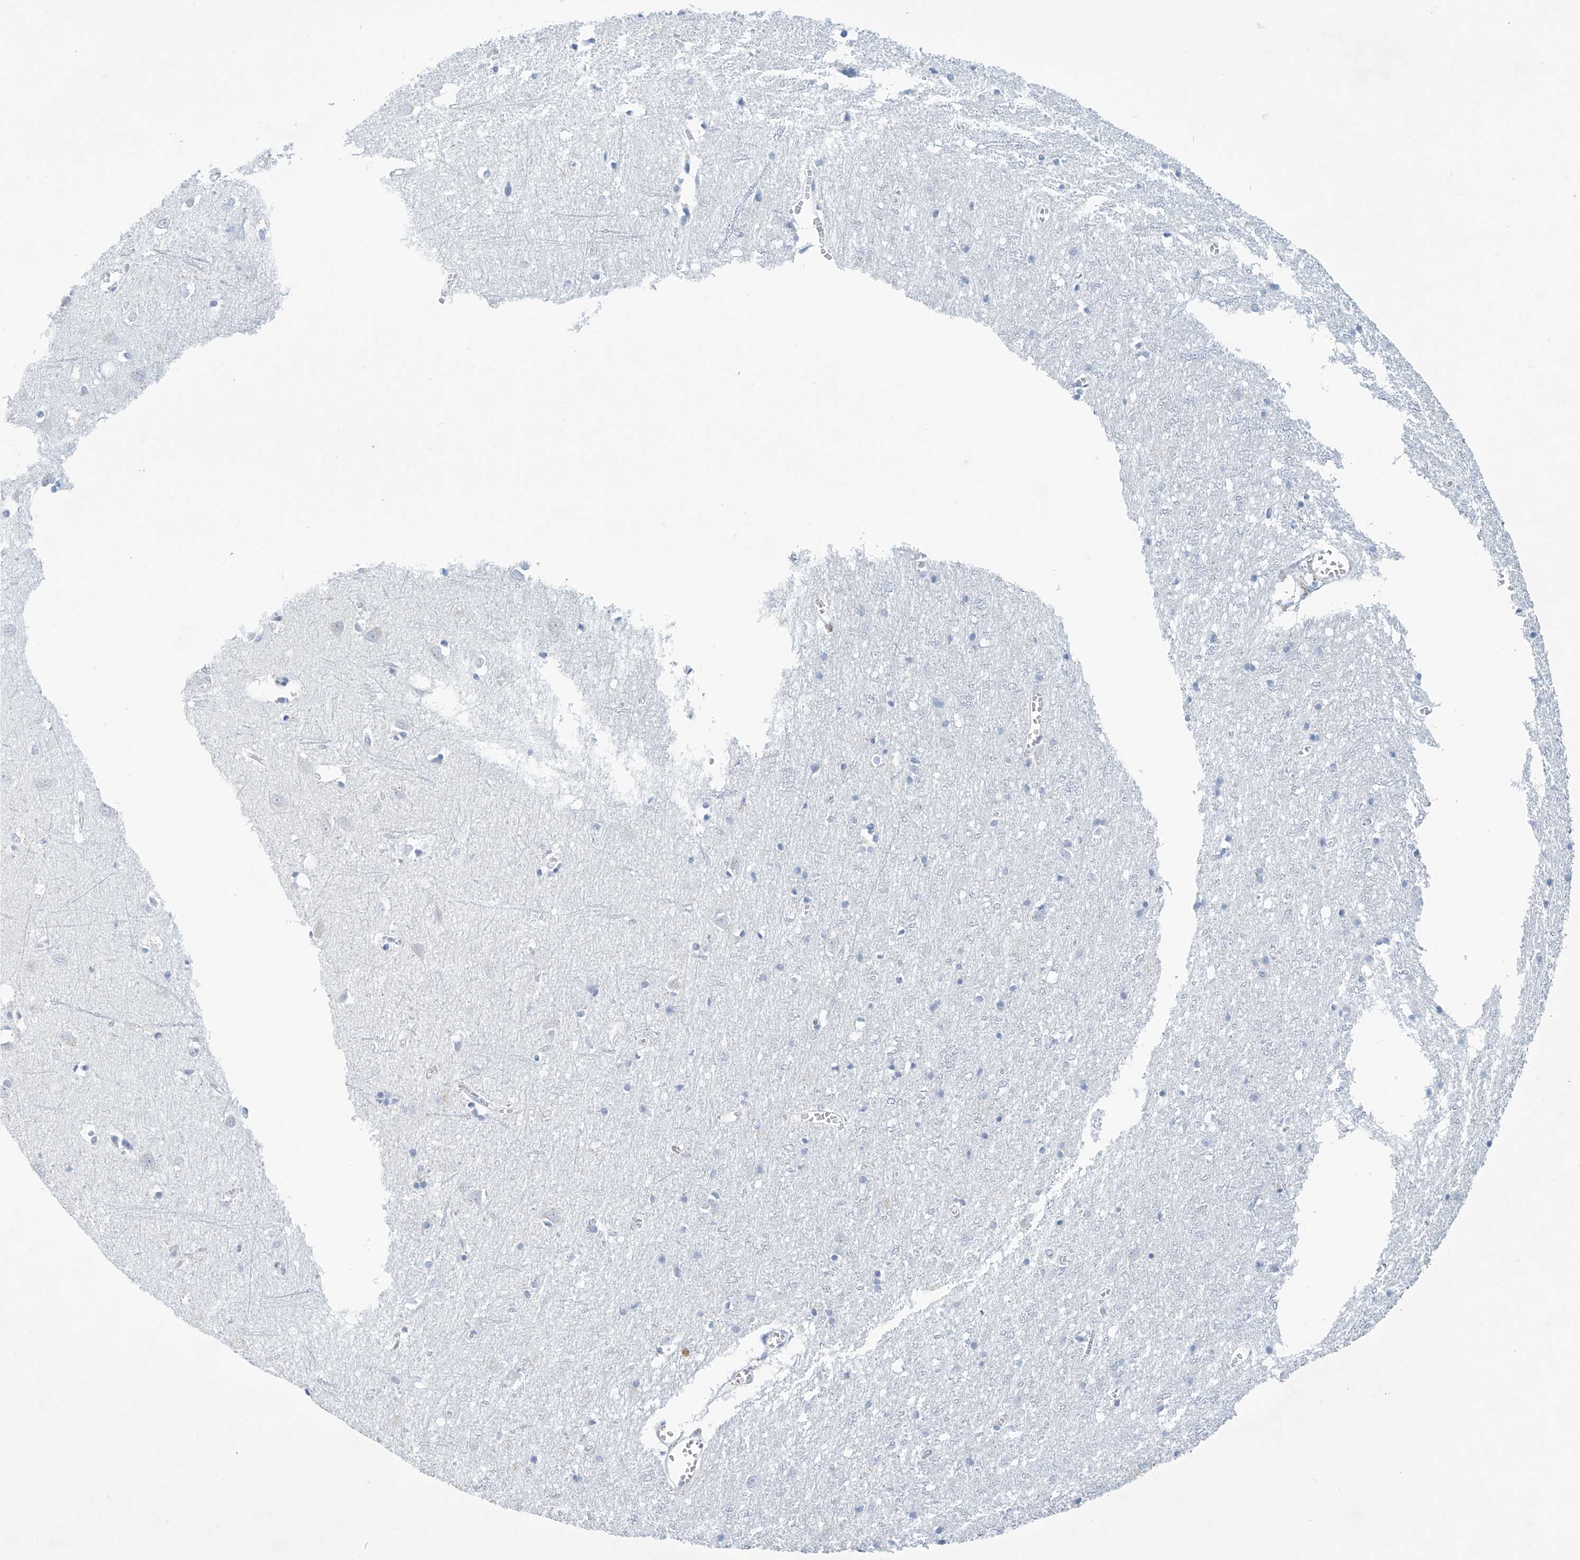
{"staining": {"intensity": "negative", "quantity": "none", "location": "none"}, "tissue": "cerebral cortex", "cell_type": "Endothelial cells", "image_type": "normal", "snomed": [{"axis": "morphology", "description": "Normal tissue, NOS"}, {"axis": "topography", "description": "Cerebral cortex"}], "caption": "DAB immunohistochemical staining of unremarkable cerebral cortex shows no significant positivity in endothelial cells. (DAB (3,3'-diaminobenzidine) immunohistochemistry with hematoxylin counter stain).", "gene": "SLC35A5", "patient": {"sex": "female", "age": 64}}